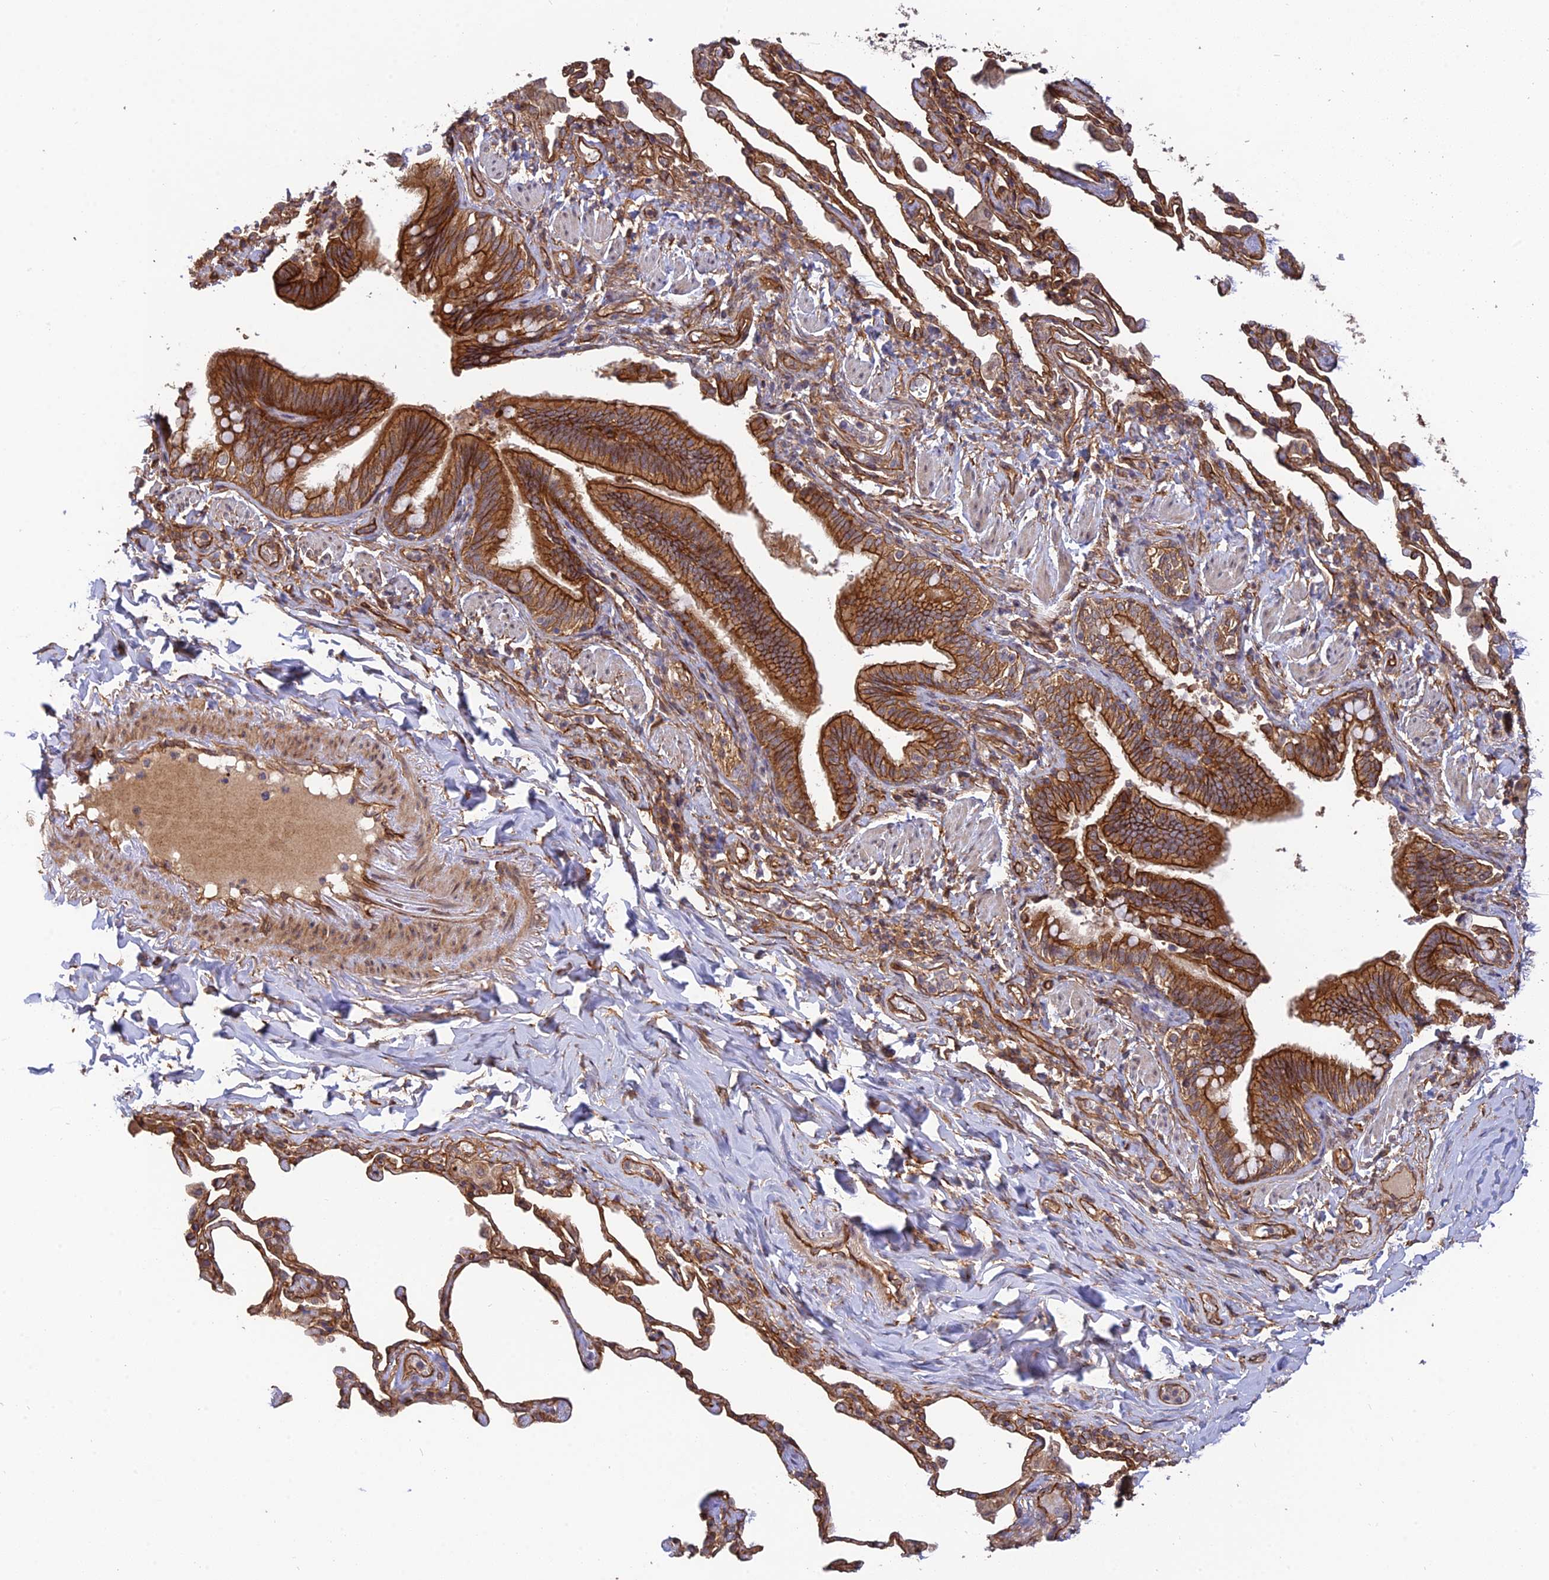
{"staining": {"intensity": "strong", "quantity": ">75%", "location": "cytoplasmic/membranous"}, "tissue": "bronchus", "cell_type": "Respiratory epithelial cells", "image_type": "normal", "snomed": [{"axis": "morphology", "description": "Normal tissue, NOS"}, {"axis": "morphology", "description": "Inflammation, NOS"}, {"axis": "topography", "description": "Bronchus"}, {"axis": "topography", "description": "Lung"}], "caption": "Immunohistochemistry histopathology image of normal bronchus stained for a protein (brown), which demonstrates high levels of strong cytoplasmic/membranous staining in approximately >75% of respiratory epithelial cells.", "gene": "HOMER2", "patient": {"sex": "female", "age": 46}}